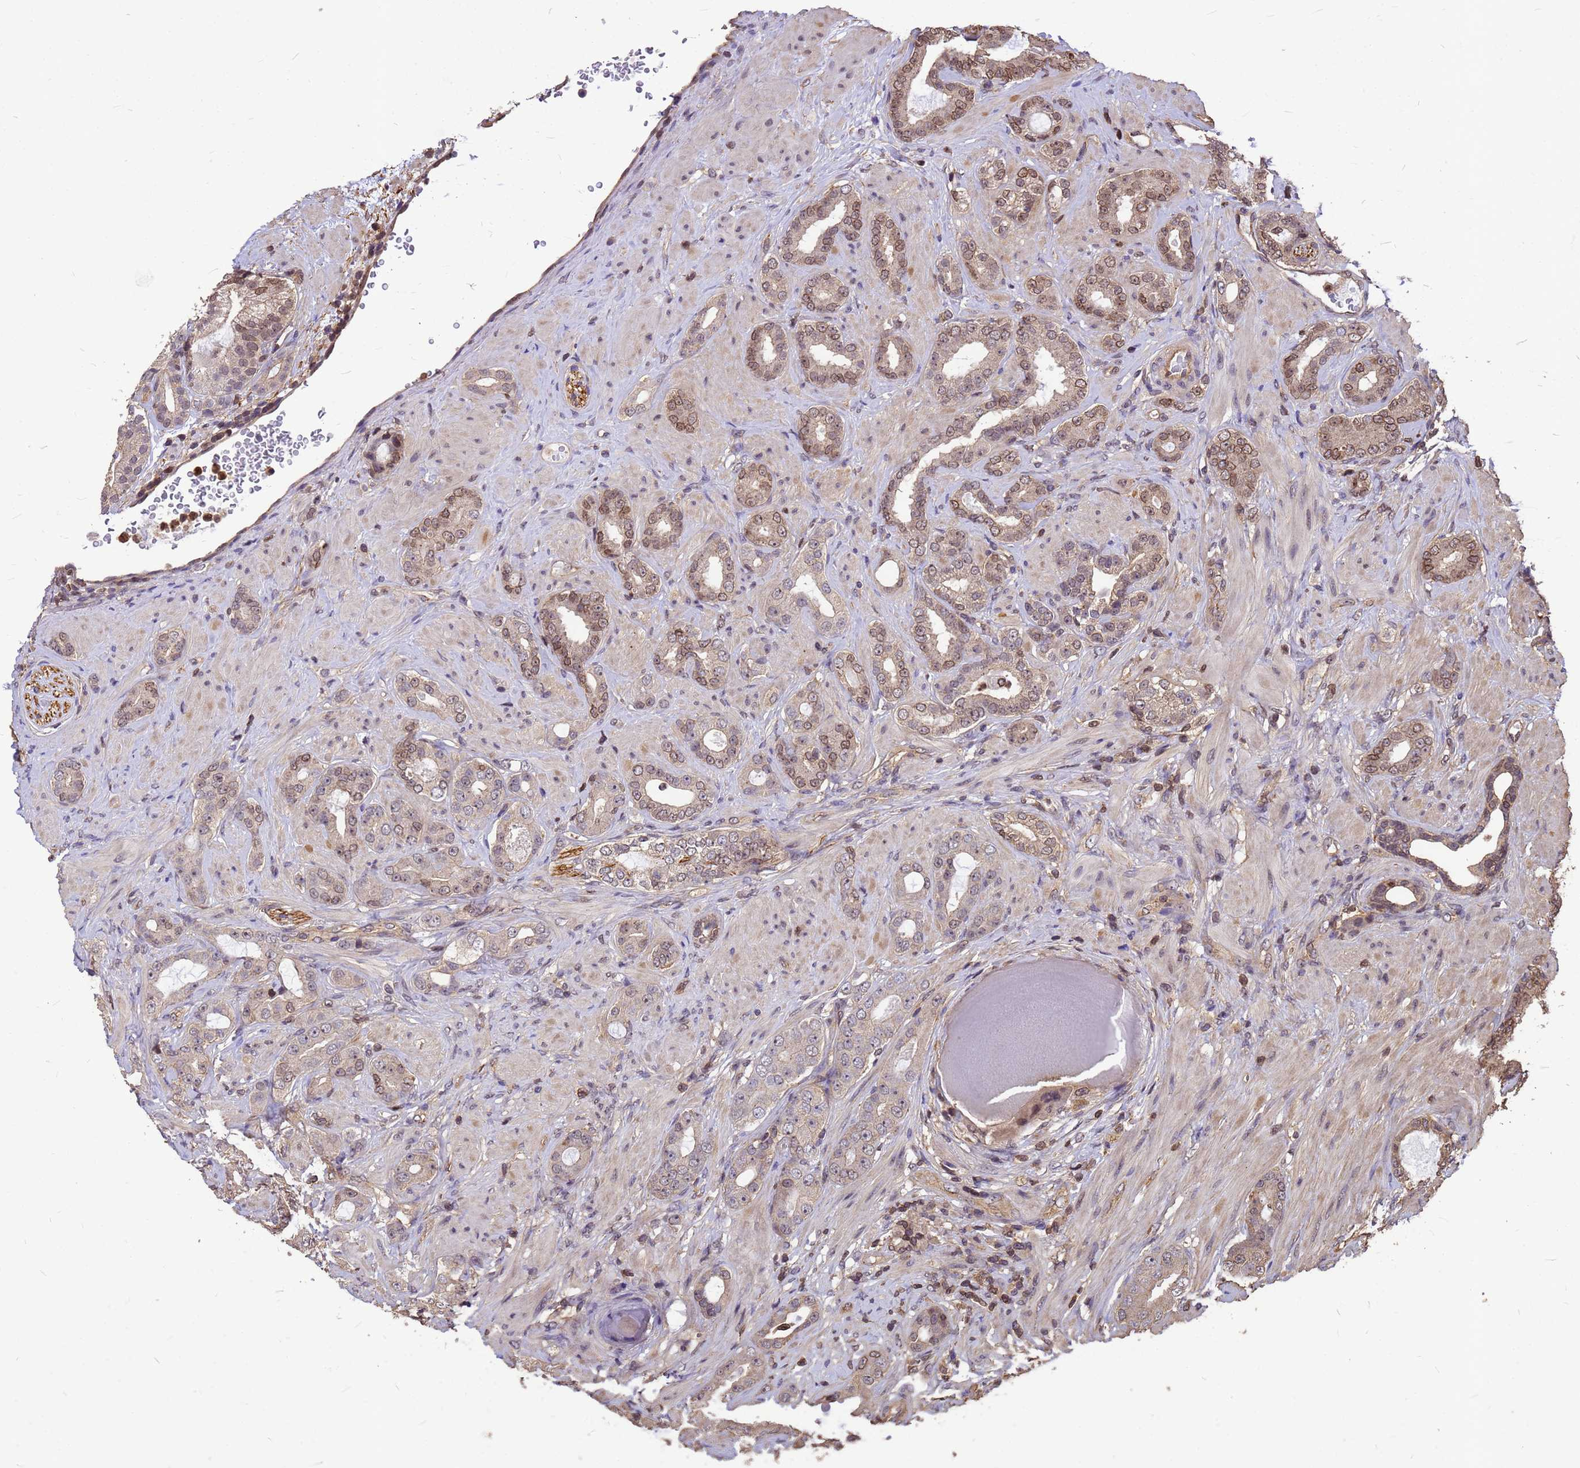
{"staining": {"intensity": "moderate", "quantity": "25%-75%", "location": "cytoplasmic/membranous,nuclear"}, "tissue": "prostate cancer", "cell_type": "Tumor cells", "image_type": "cancer", "snomed": [{"axis": "morphology", "description": "Adenocarcinoma, Low grade"}, {"axis": "topography", "description": "Prostate"}], "caption": "Prostate low-grade adenocarcinoma was stained to show a protein in brown. There is medium levels of moderate cytoplasmic/membranous and nuclear positivity in approximately 25%-75% of tumor cells.", "gene": "C1orf35", "patient": {"sex": "male", "age": 57}}